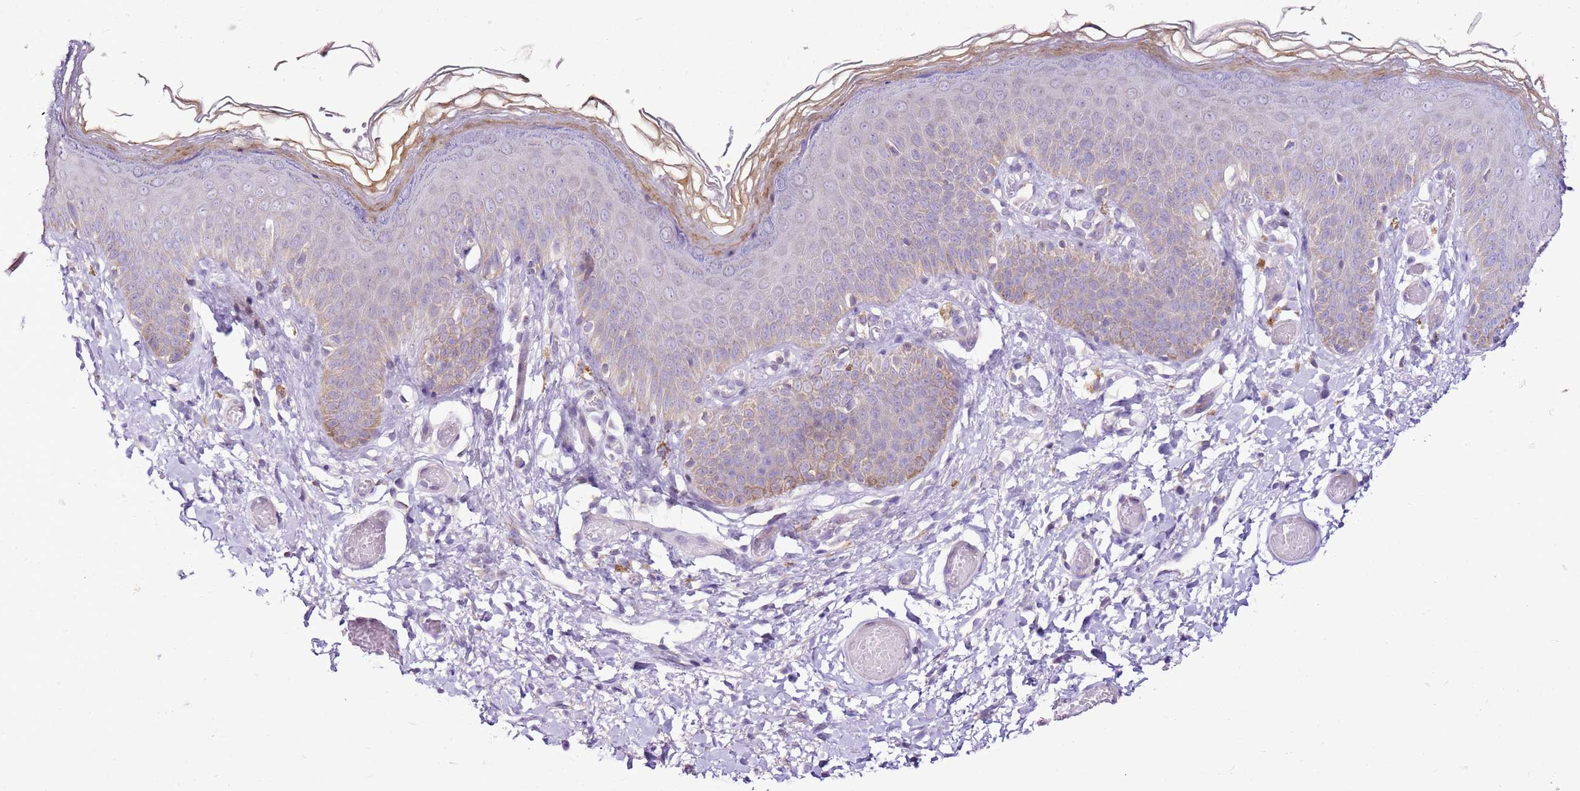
{"staining": {"intensity": "moderate", "quantity": "<25%", "location": "cytoplasmic/membranous"}, "tissue": "skin", "cell_type": "Epidermal cells", "image_type": "normal", "snomed": [{"axis": "morphology", "description": "Normal tissue, NOS"}, {"axis": "topography", "description": "Anal"}], "caption": "Epidermal cells show low levels of moderate cytoplasmic/membranous positivity in approximately <25% of cells in unremarkable human skin.", "gene": "MRPL36", "patient": {"sex": "female", "age": 40}}